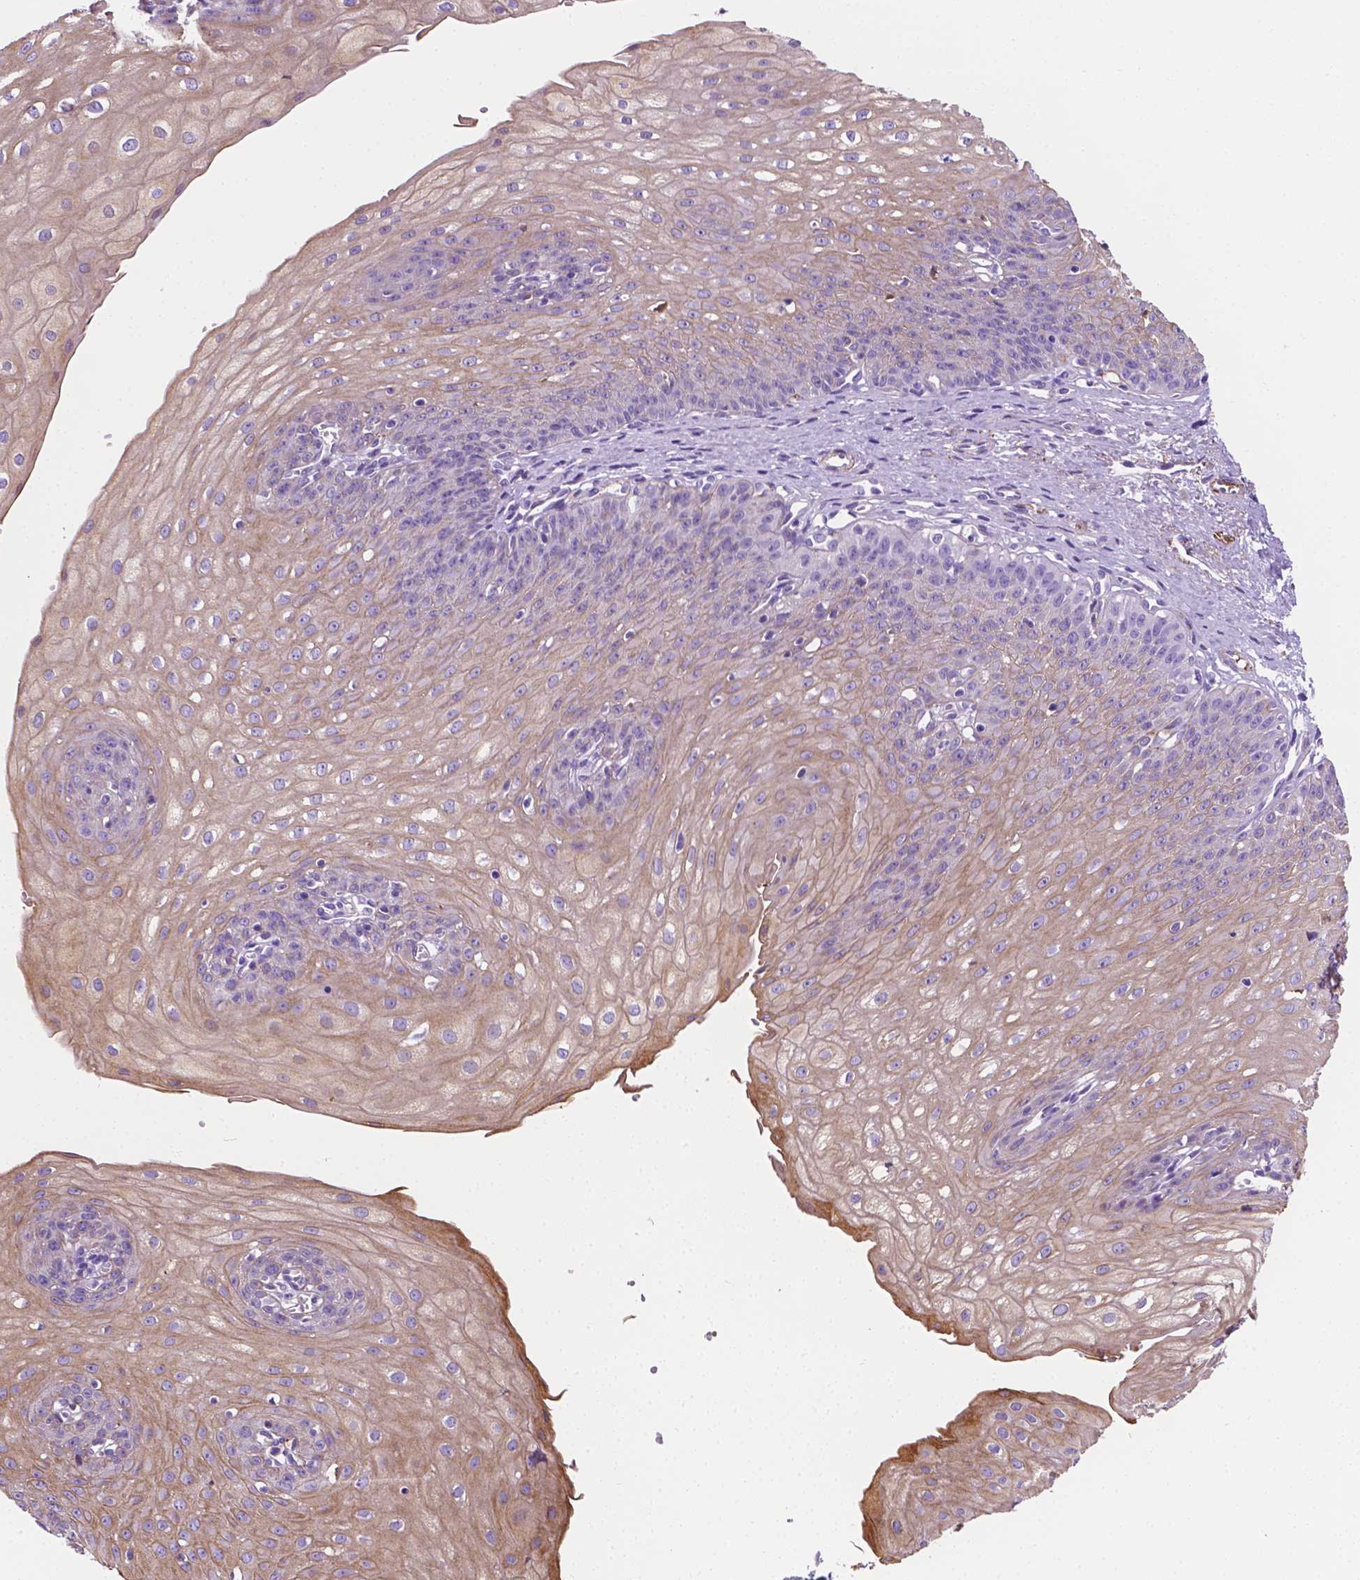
{"staining": {"intensity": "weak", "quantity": "25%-75%", "location": "cytoplasmic/membranous"}, "tissue": "esophagus", "cell_type": "Squamous epithelial cells", "image_type": "normal", "snomed": [{"axis": "morphology", "description": "Normal tissue, NOS"}, {"axis": "topography", "description": "Esophagus"}], "caption": "Protein expression by immunohistochemistry reveals weak cytoplasmic/membranous staining in about 25%-75% of squamous epithelial cells in normal esophagus. (Stains: DAB in brown, nuclei in blue, Microscopy: brightfield microscopy at high magnification).", "gene": "APOE", "patient": {"sex": "male", "age": 71}}